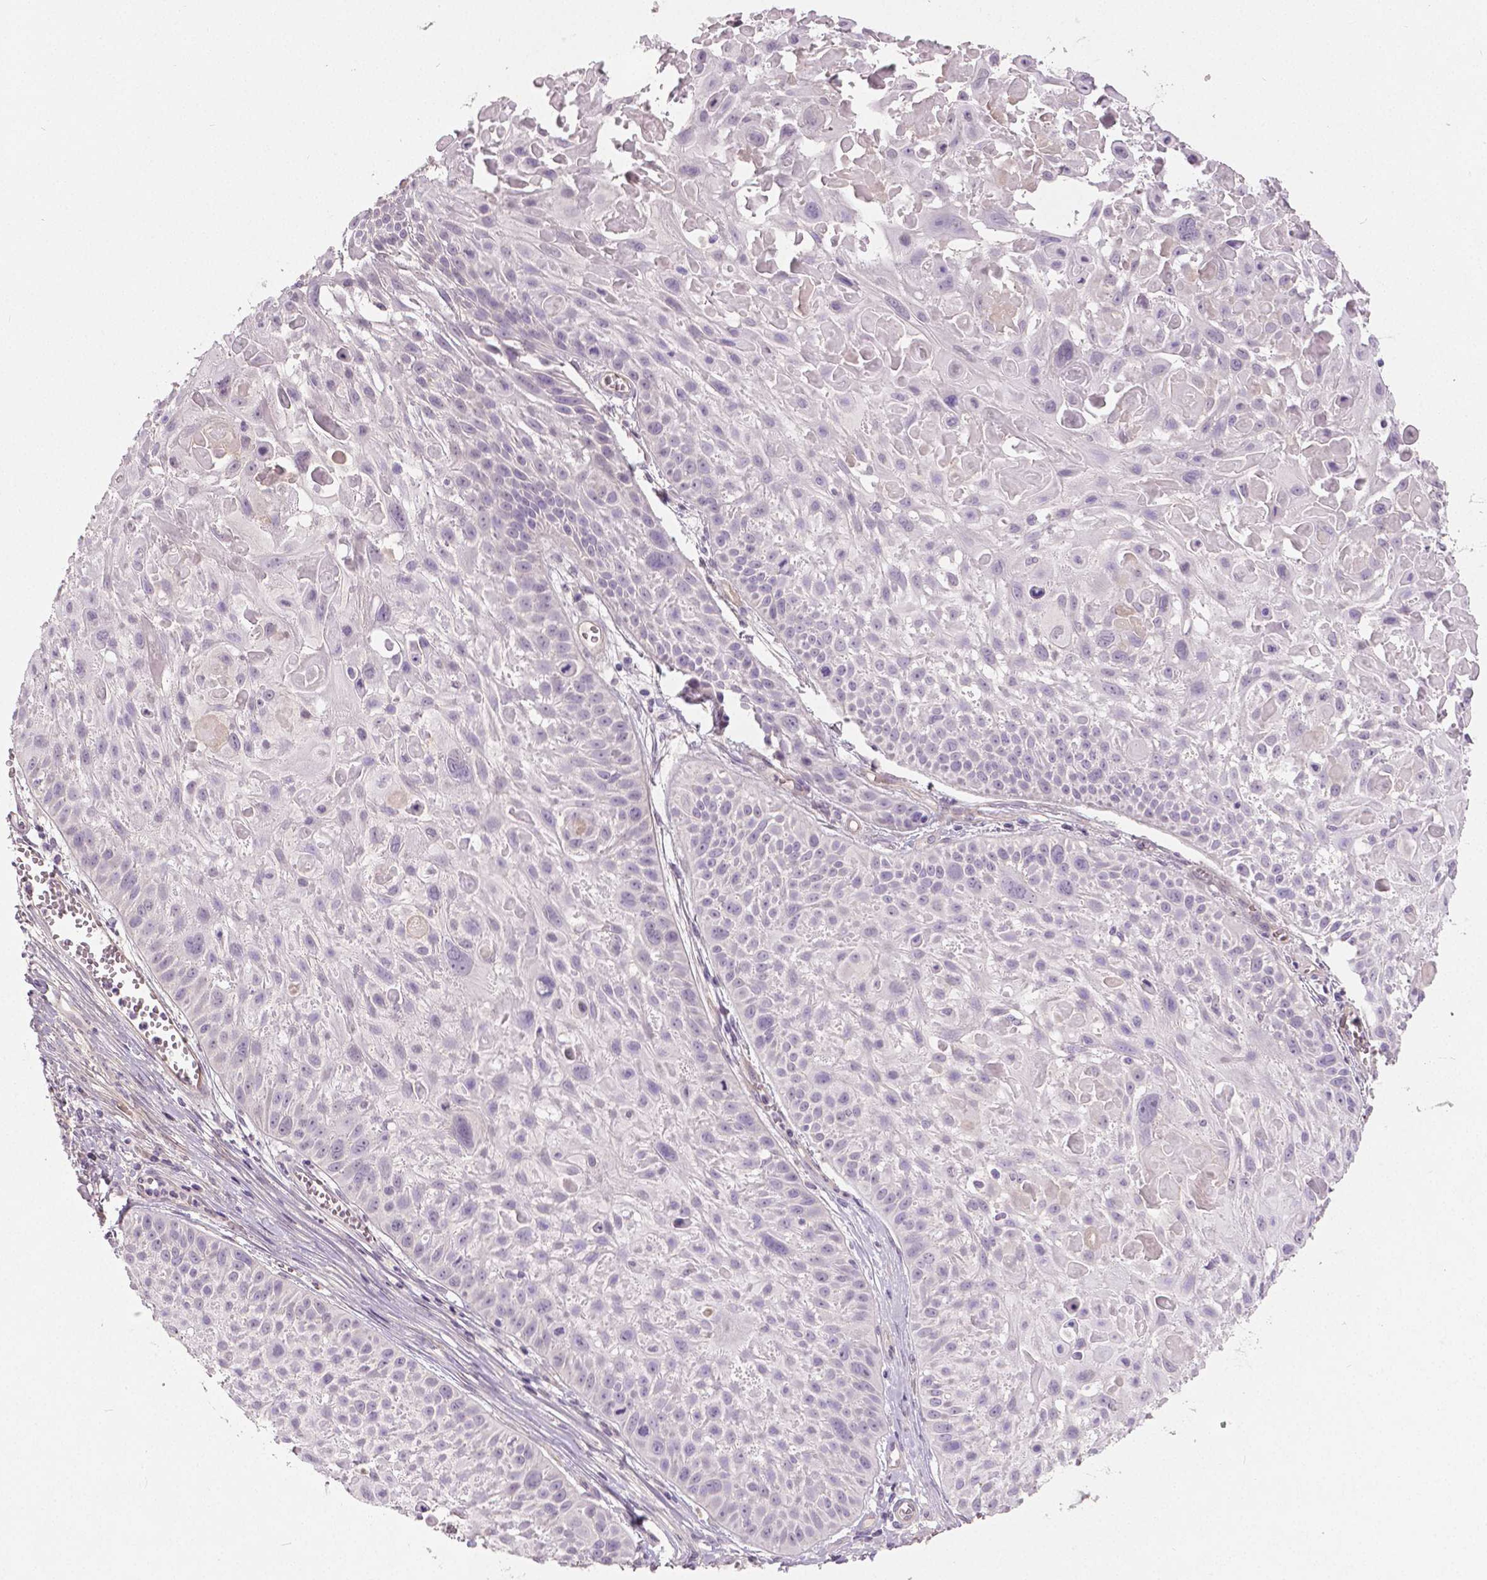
{"staining": {"intensity": "negative", "quantity": "none", "location": "none"}, "tissue": "skin cancer", "cell_type": "Tumor cells", "image_type": "cancer", "snomed": [{"axis": "morphology", "description": "Squamous cell carcinoma, NOS"}, {"axis": "topography", "description": "Skin"}, {"axis": "topography", "description": "Anal"}], "caption": "DAB (3,3'-diaminobenzidine) immunohistochemical staining of skin cancer (squamous cell carcinoma) demonstrates no significant staining in tumor cells.", "gene": "FLT1", "patient": {"sex": "female", "age": 75}}